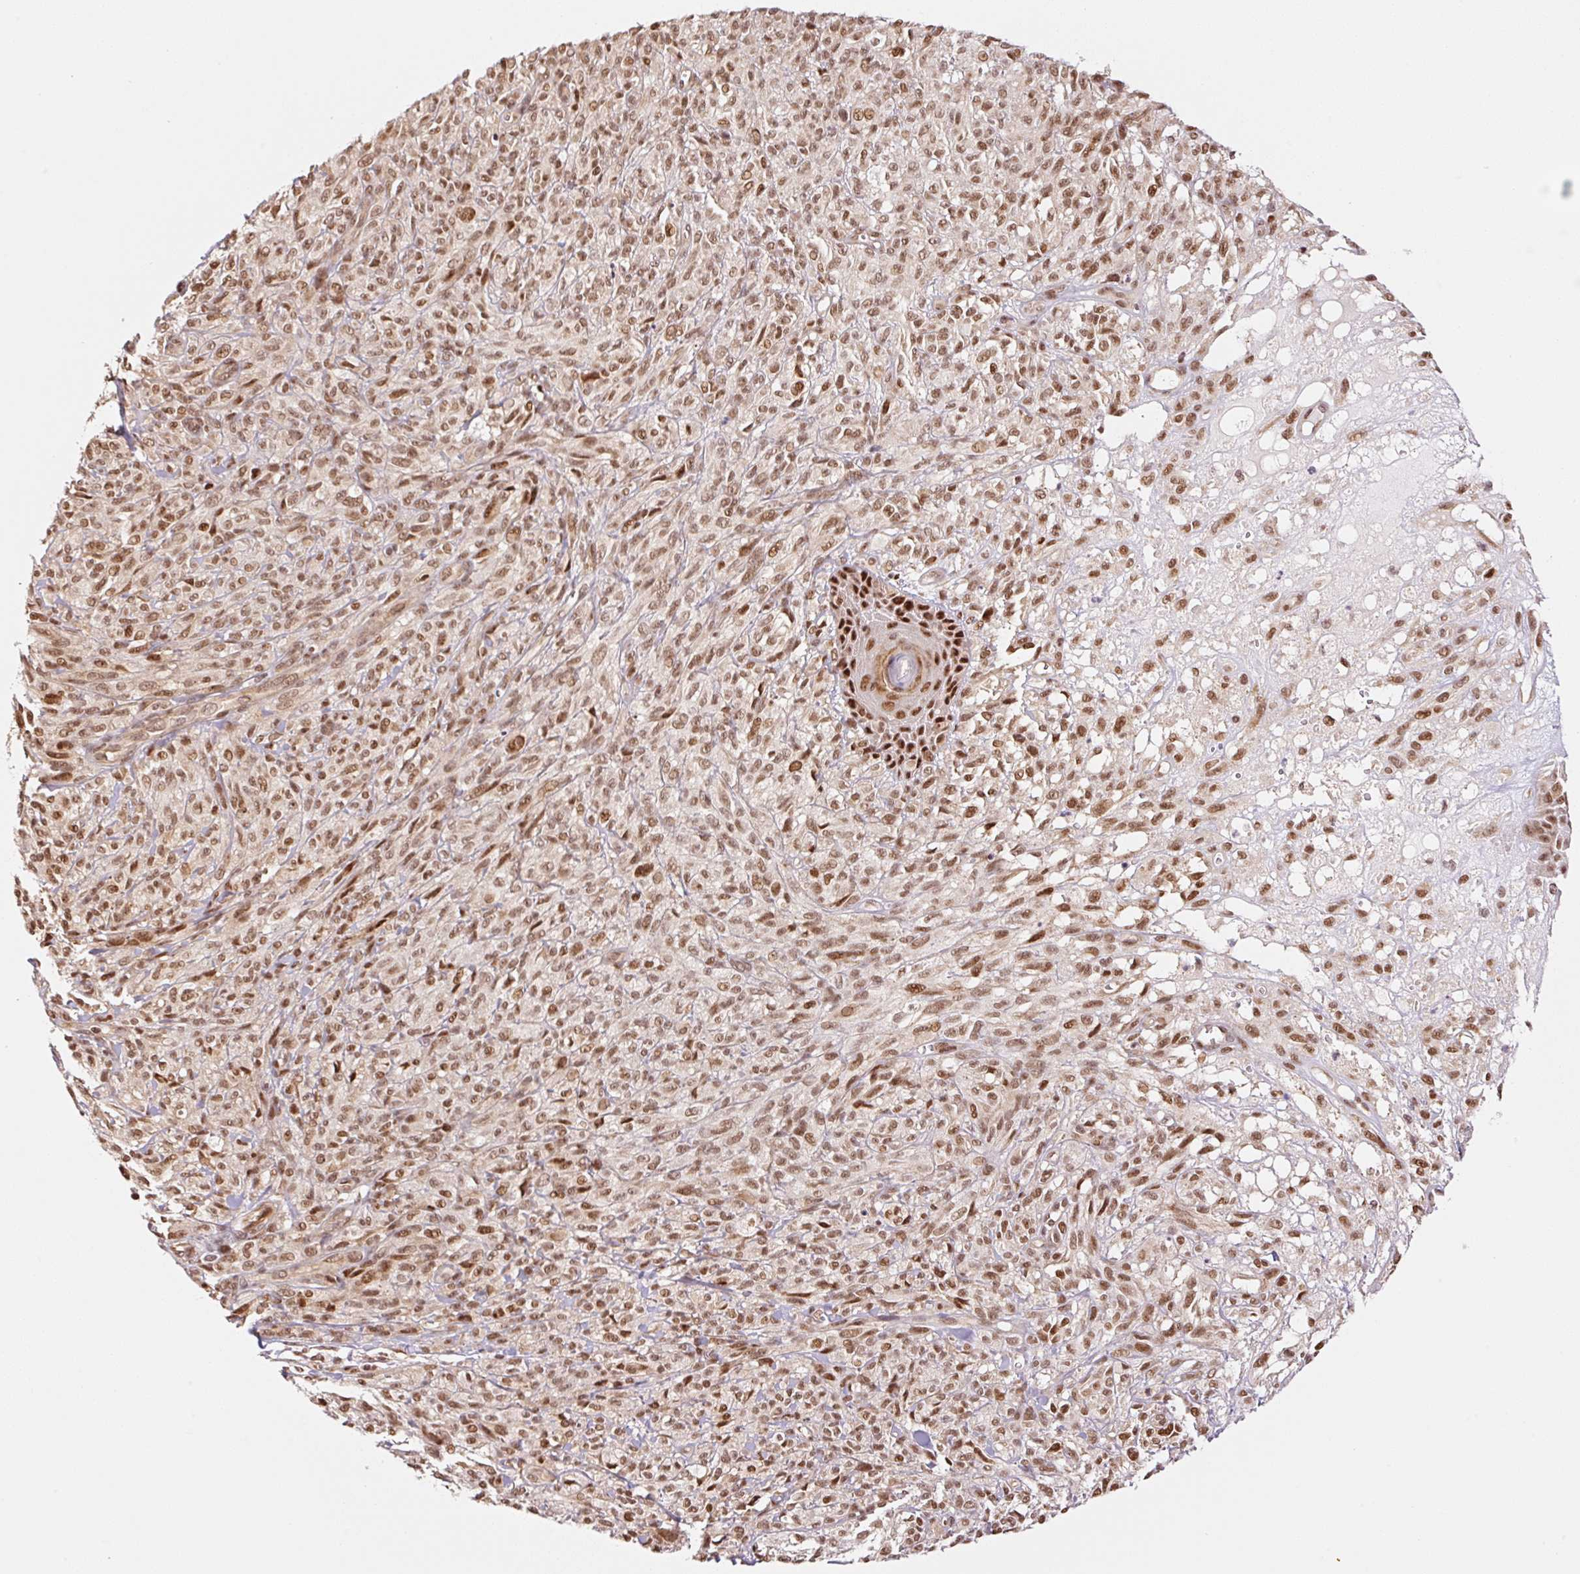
{"staining": {"intensity": "moderate", "quantity": ">75%", "location": "nuclear"}, "tissue": "melanoma", "cell_type": "Tumor cells", "image_type": "cancer", "snomed": [{"axis": "morphology", "description": "Malignant melanoma, NOS"}, {"axis": "topography", "description": "Skin of upper arm"}], "caption": "IHC (DAB) staining of human malignant melanoma reveals moderate nuclear protein positivity in about >75% of tumor cells.", "gene": "INTS8", "patient": {"sex": "female", "age": 65}}